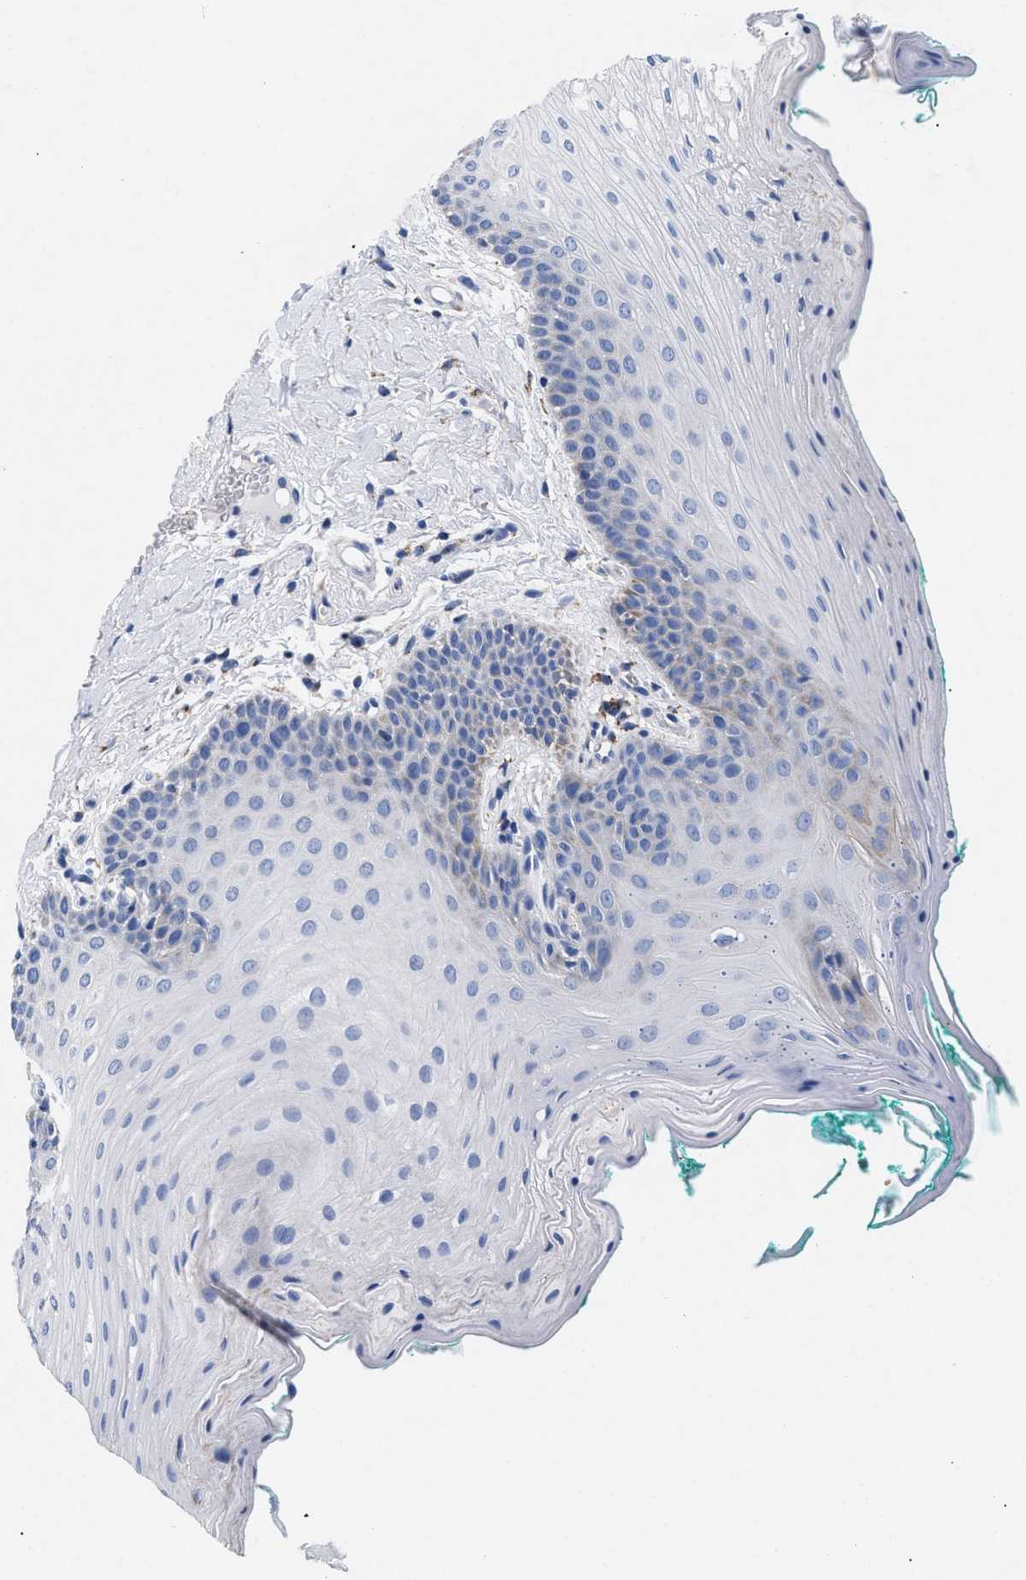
{"staining": {"intensity": "negative", "quantity": "none", "location": "none"}, "tissue": "oral mucosa", "cell_type": "Squamous epithelial cells", "image_type": "normal", "snomed": [{"axis": "morphology", "description": "Normal tissue, NOS"}, {"axis": "topography", "description": "Oral tissue"}], "caption": "A micrograph of oral mucosa stained for a protein displays no brown staining in squamous epithelial cells.", "gene": "GPR149", "patient": {"sex": "male", "age": 58}}